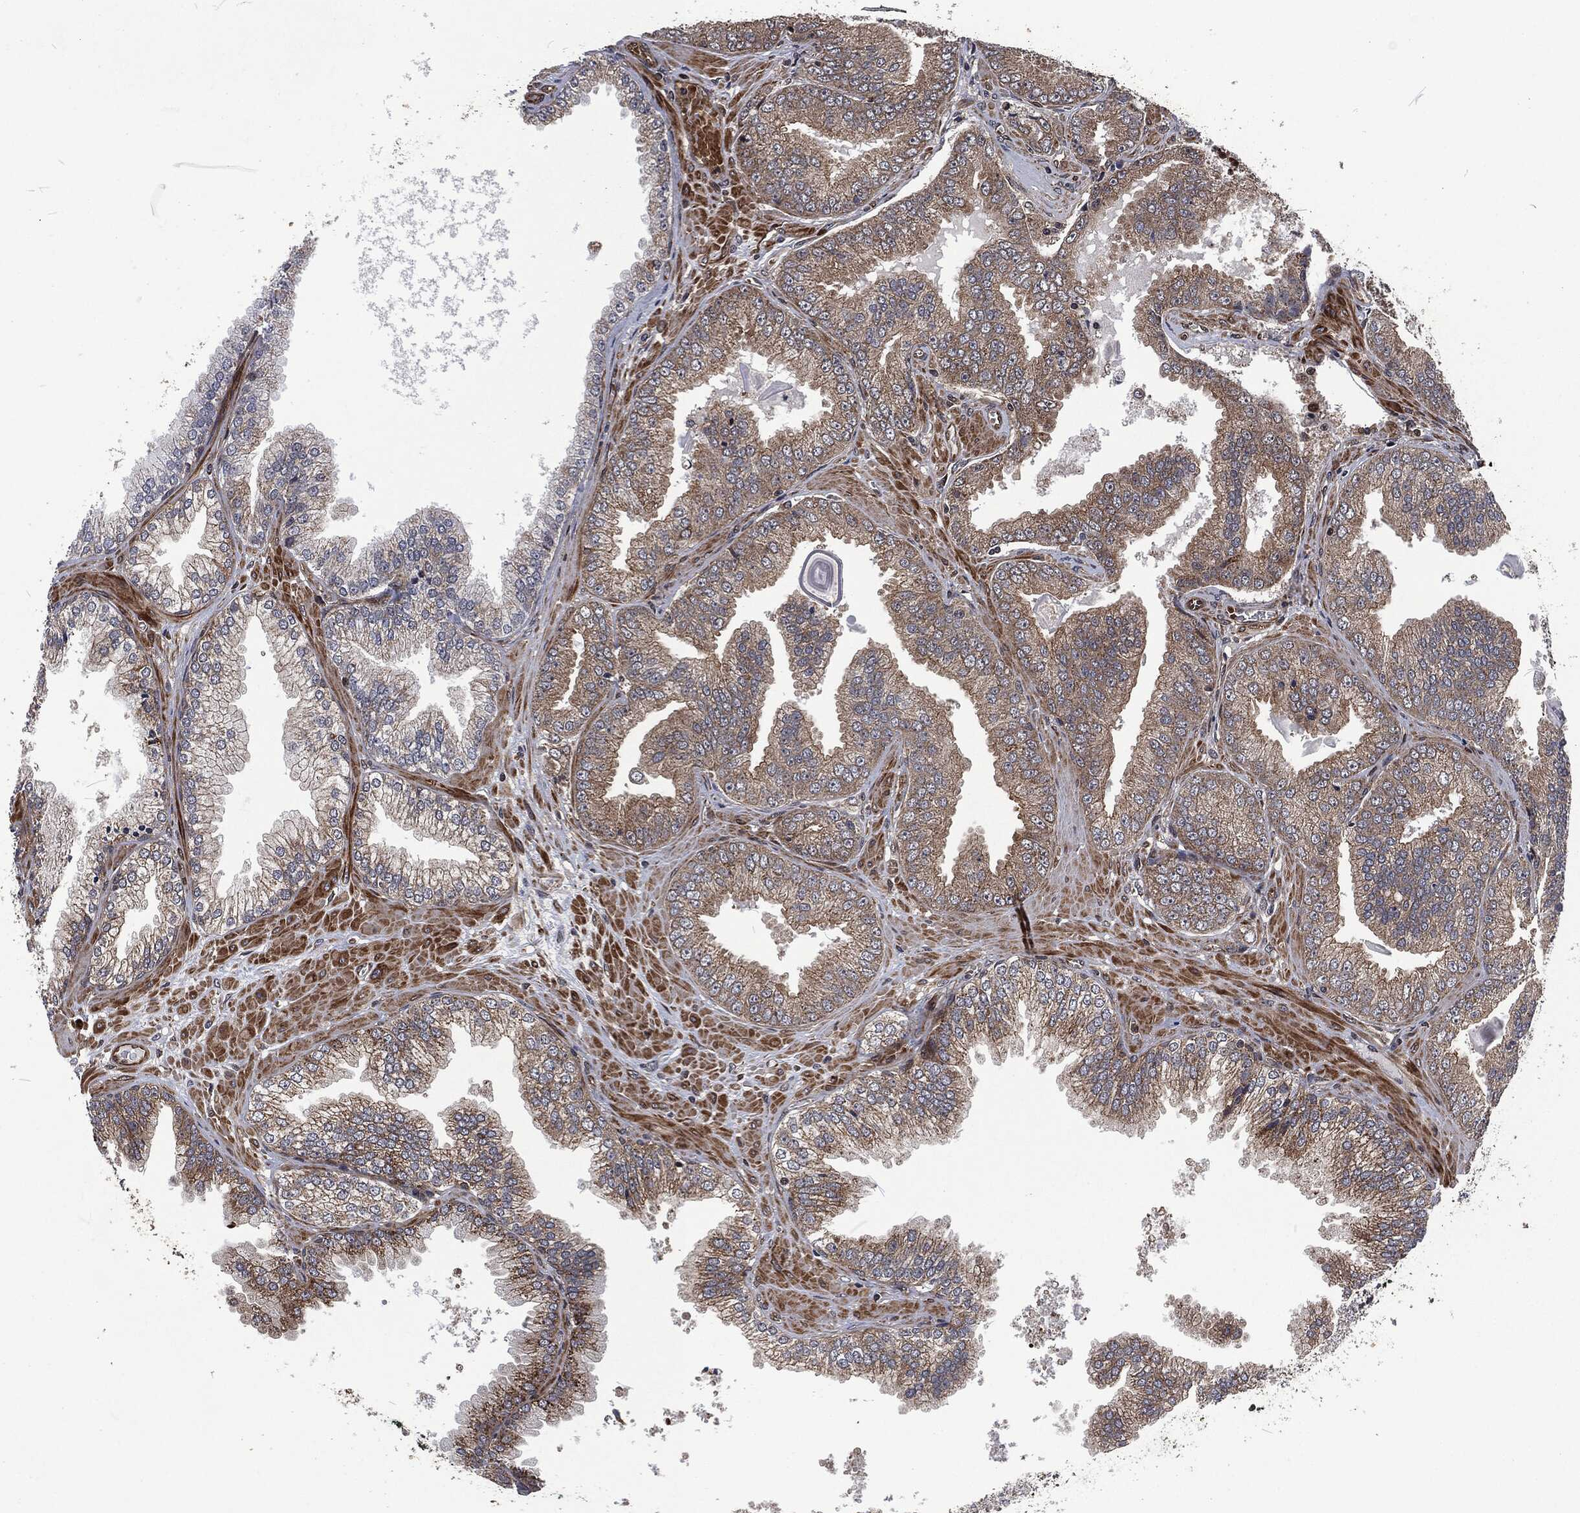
{"staining": {"intensity": "weak", "quantity": "25%-75%", "location": "cytoplasmic/membranous"}, "tissue": "prostate cancer", "cell_type": "Tumor cells", "image_type": "cancer", "snomed": [{"axis": "morphology", "description": "Adenocarcinoma, Low grade"}, {"axis": "topography", "description": "Prostate"}], "caption": "There is low levels of weak cytoplasmic/membranous staining in tumor cells of adenocarcinoma (low-grade) (prostate), as demonstrated by immunohistochemical staining (brown color).", "gene": "CMPK2", "patient": {"sex": "male", "age": 72}}